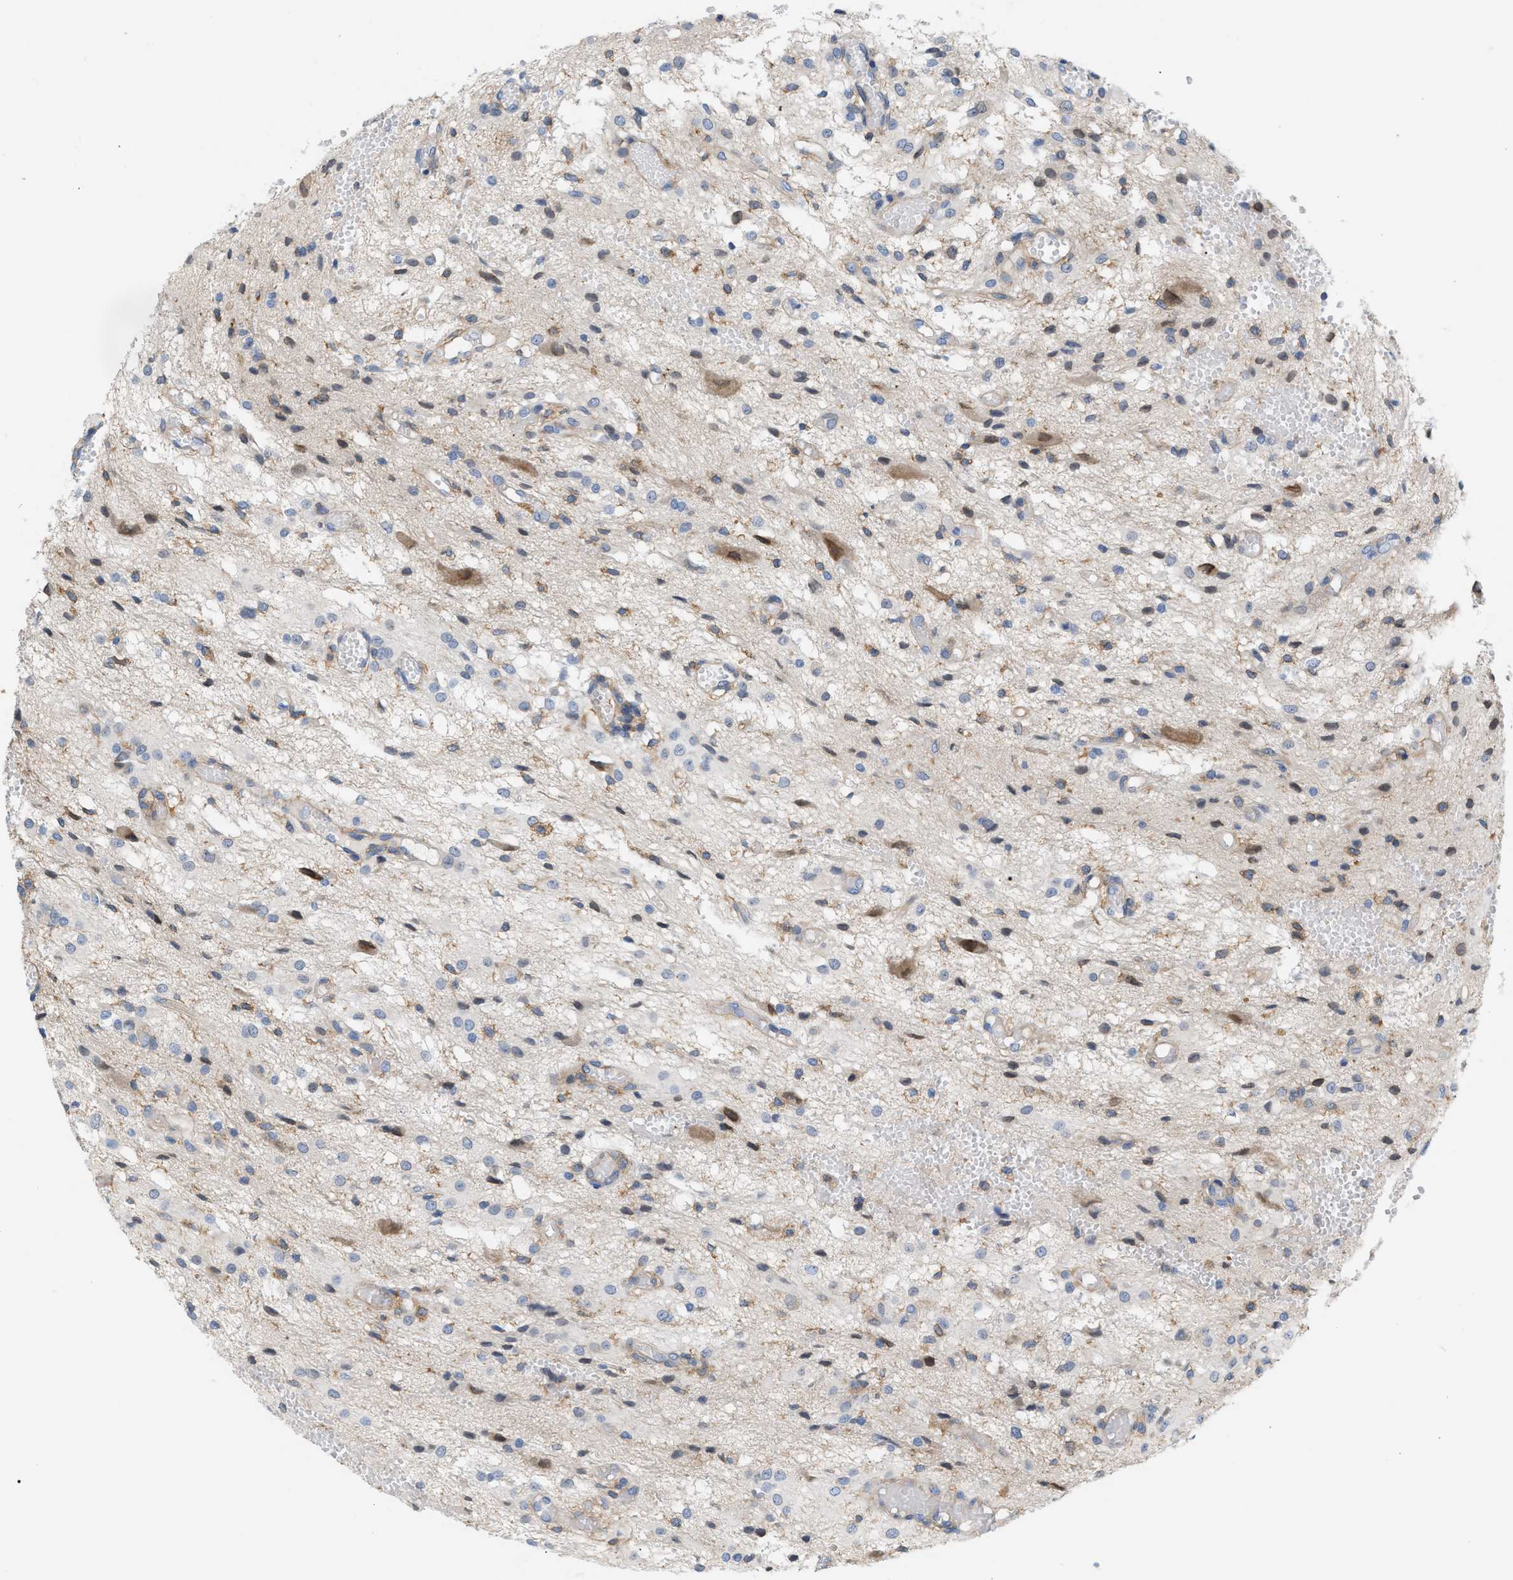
{"staining": {"intensity": "moderate", "quantity": "<25%", "location": "cytoplasmic/membranous,nuclear"}, "tissue": "glioma", "cell_type": "Tumor cells", "image_type": "cancer", "snomed": [{"axis": "morphology", "description": "Glioma, malignant, High grade"}, {"axis": "topography", "description": "Brain"}], "caption": "Immunohistochemical staining of high-grade glioma (malignant) demonstrates low levels of moderate cytoplasmic/membranous and nuclear staining in about <25% of tumor cells.", "gene": "LRCH1", "patient": {"sex": "female", "age": 59}}